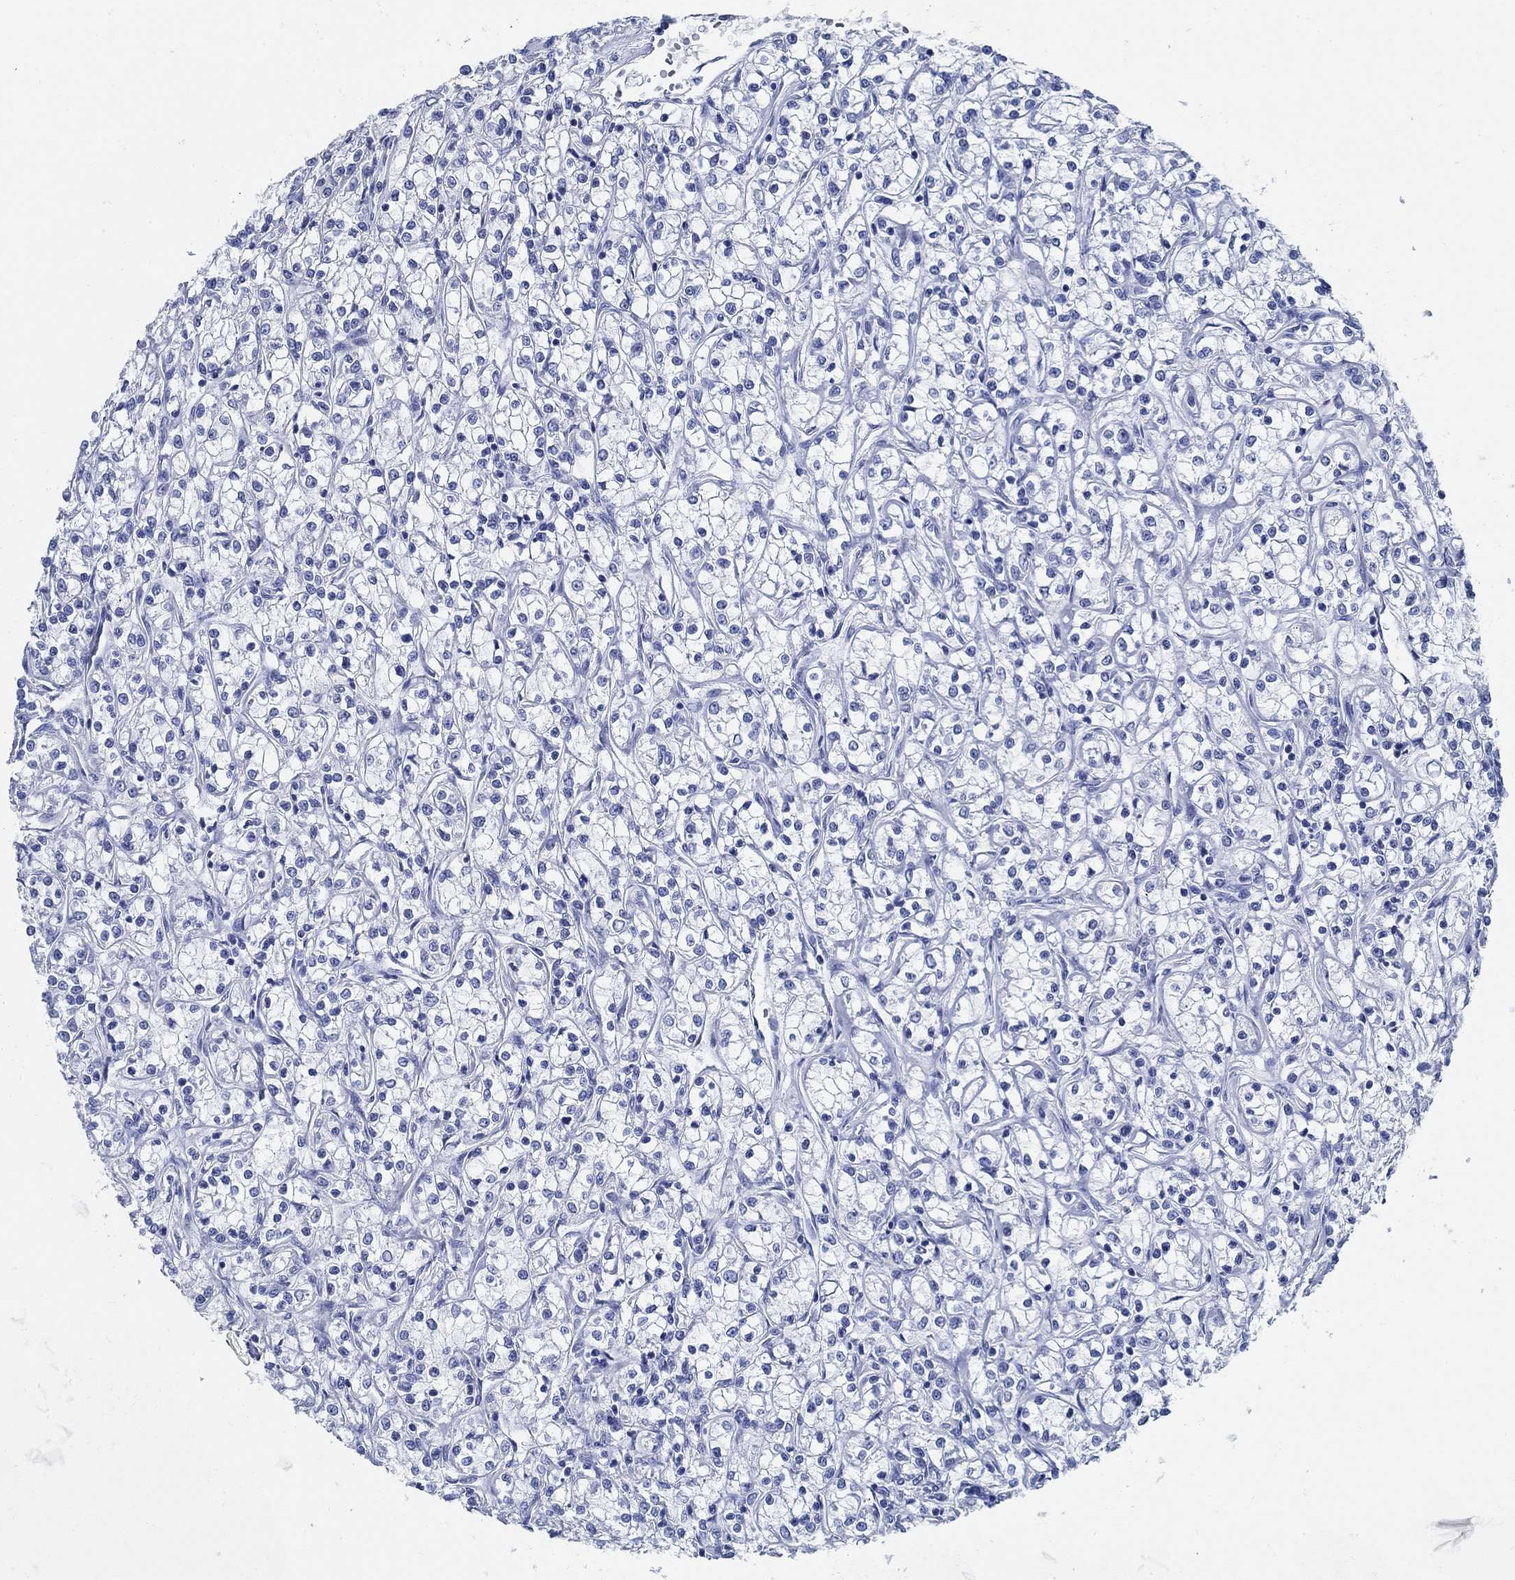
{"staining": {"intensity": "negative", "quantity": "none", "location": "none"}, "tissue": "renal cancer", "cell_type": "Tumor cells", "image_type": "cancer", "snomed": [{"axis": "morphology", "description": "Adenocarcinoma, NOS"}, {"axis": "topography", "description": "Kidney"}], "caption": "Renal cancer stained for a protein using IHC displays no expression tumor cells.", "gene": "SLC45A1", "patient": {"sex": "female", "age": 59}}